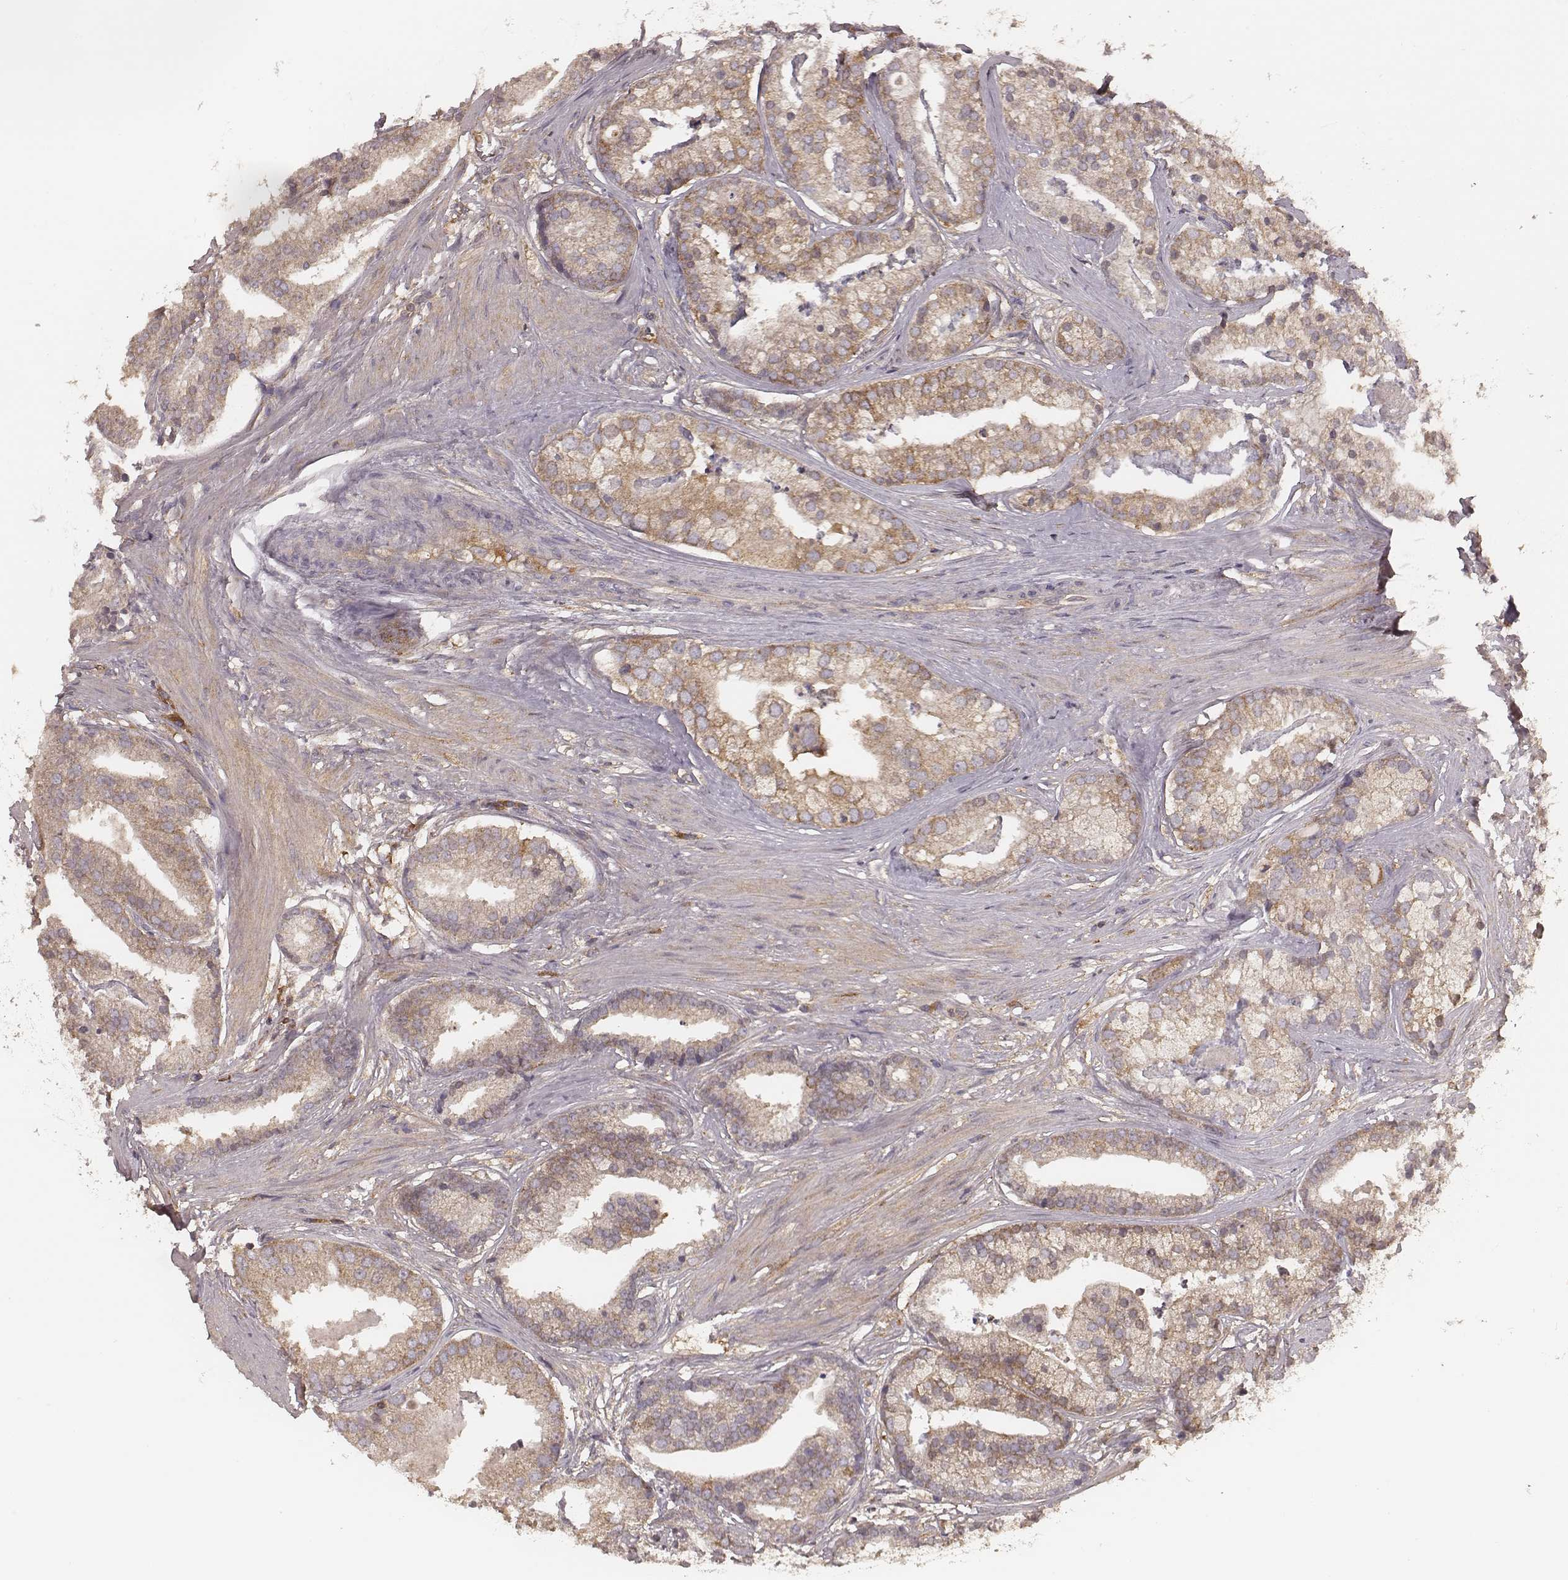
{"staining": {"intensity": "weak", "quantity": ">75%", "location": "cytoplasmic/membranous"}, "tissue": "prostate cancer", "cell_type": "Tumor cells", "image_type": "cancer", "snomed": [{"axis": "morphology", "description": "Adenocarcinoma, NOS"}, {"axis": "topography", "description": "Prostate and seminal vesicle, NOS"}, {"axis": "topography", "description": "Prostate"}], "caption": "Protein expression analysis of prostate cancer shows weak cytoplasmic/membranous positivity in approximately >75% of tumor cells.", "gene": "CARS1", "patient": {"sex": "male", "age": 44}}